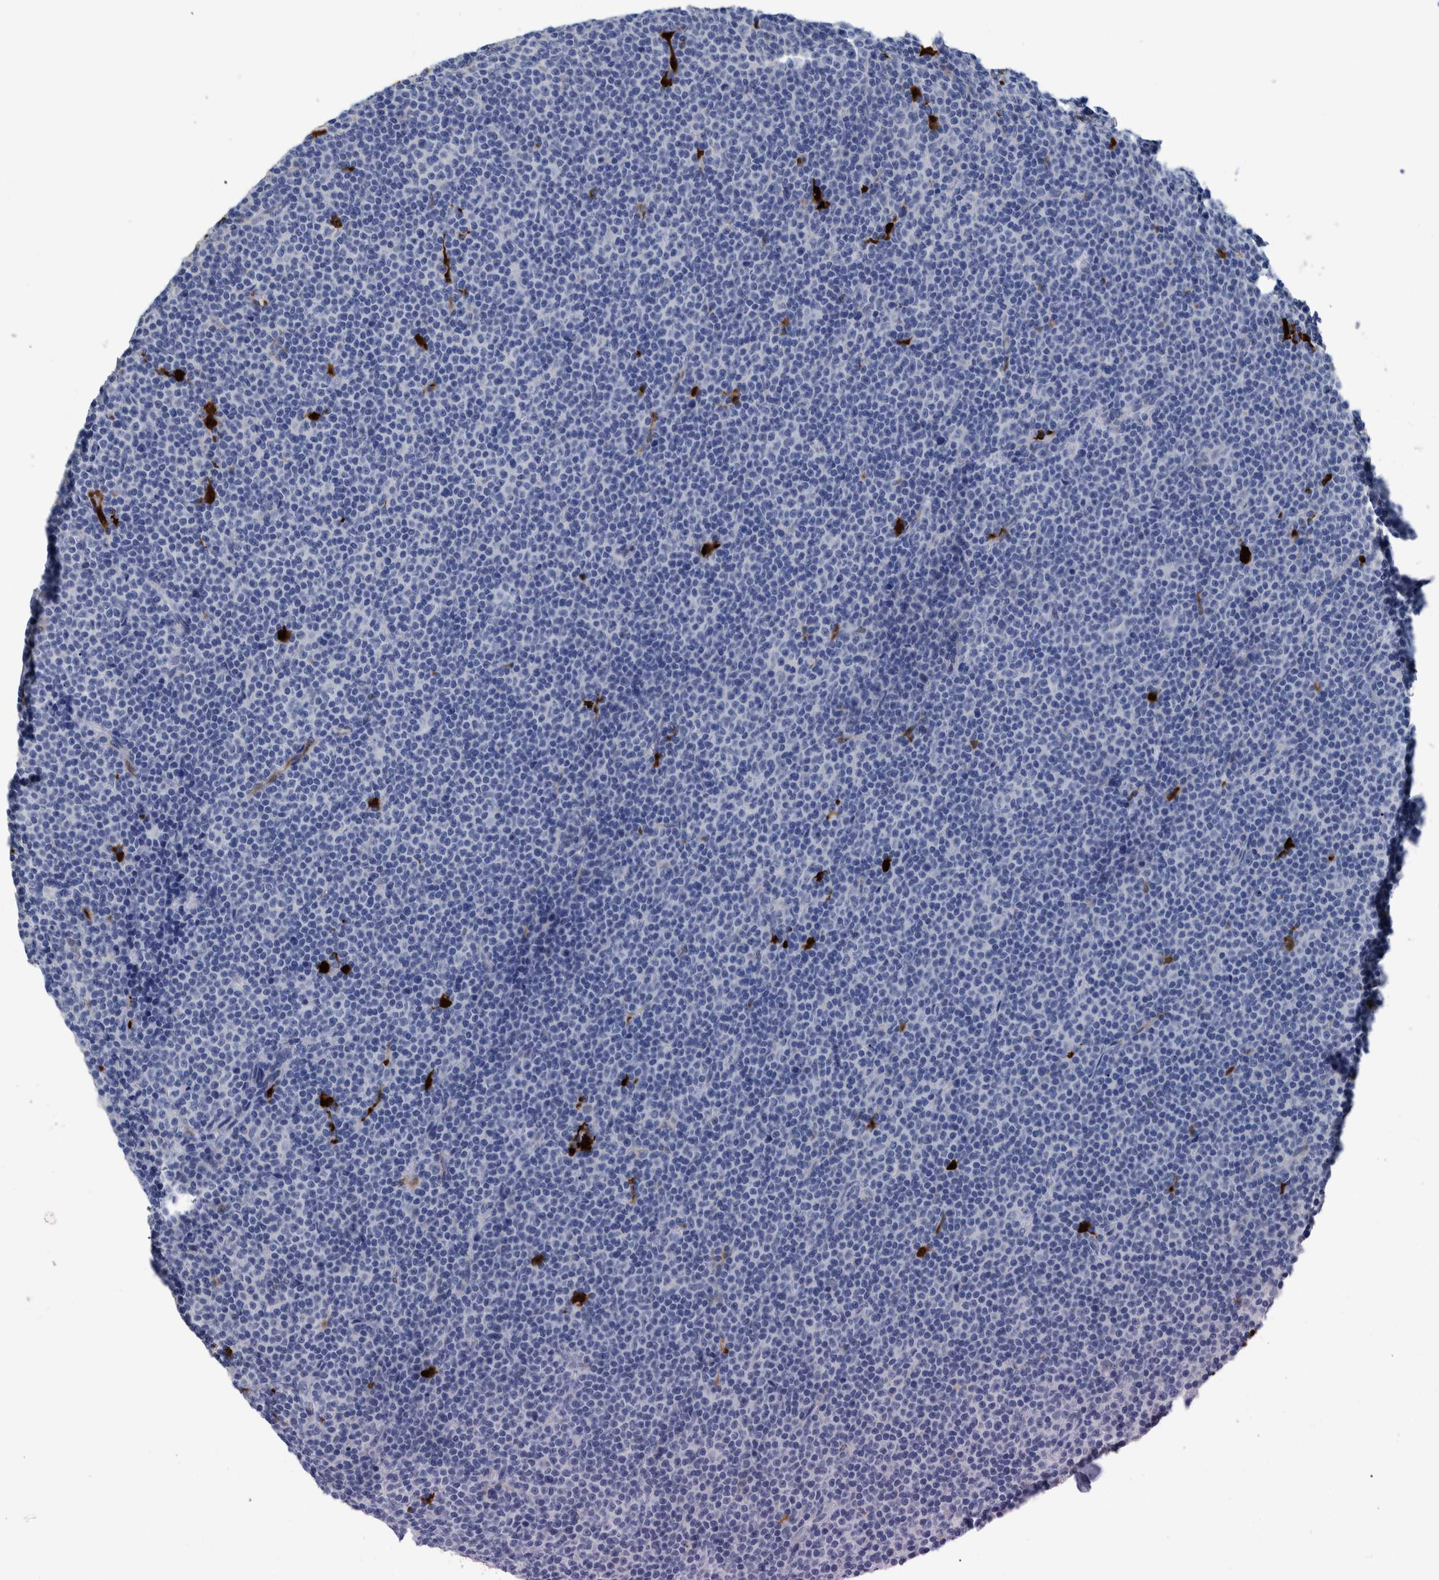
{"staining": {"intensity": "negative", "quantity": "none", "location": "none"}, "tissue": "lymphoma", "cell_type": "Tumor cells", "image_type": "cancer", "snomed": [{"axis": "morphology", "description": "Malignant lymphoma, non-Hodgkin's type, Low grade"}, {"axis": "topography", "description": "Lymph node"}], "caption": "Low-grade malignant lymphoma, non-Hodgkin's type was stained to show a protein in brown. There is no significant staining in tumor cells.", "gene": "IDO1", "patient": {"sex": "female", "age": 67}}